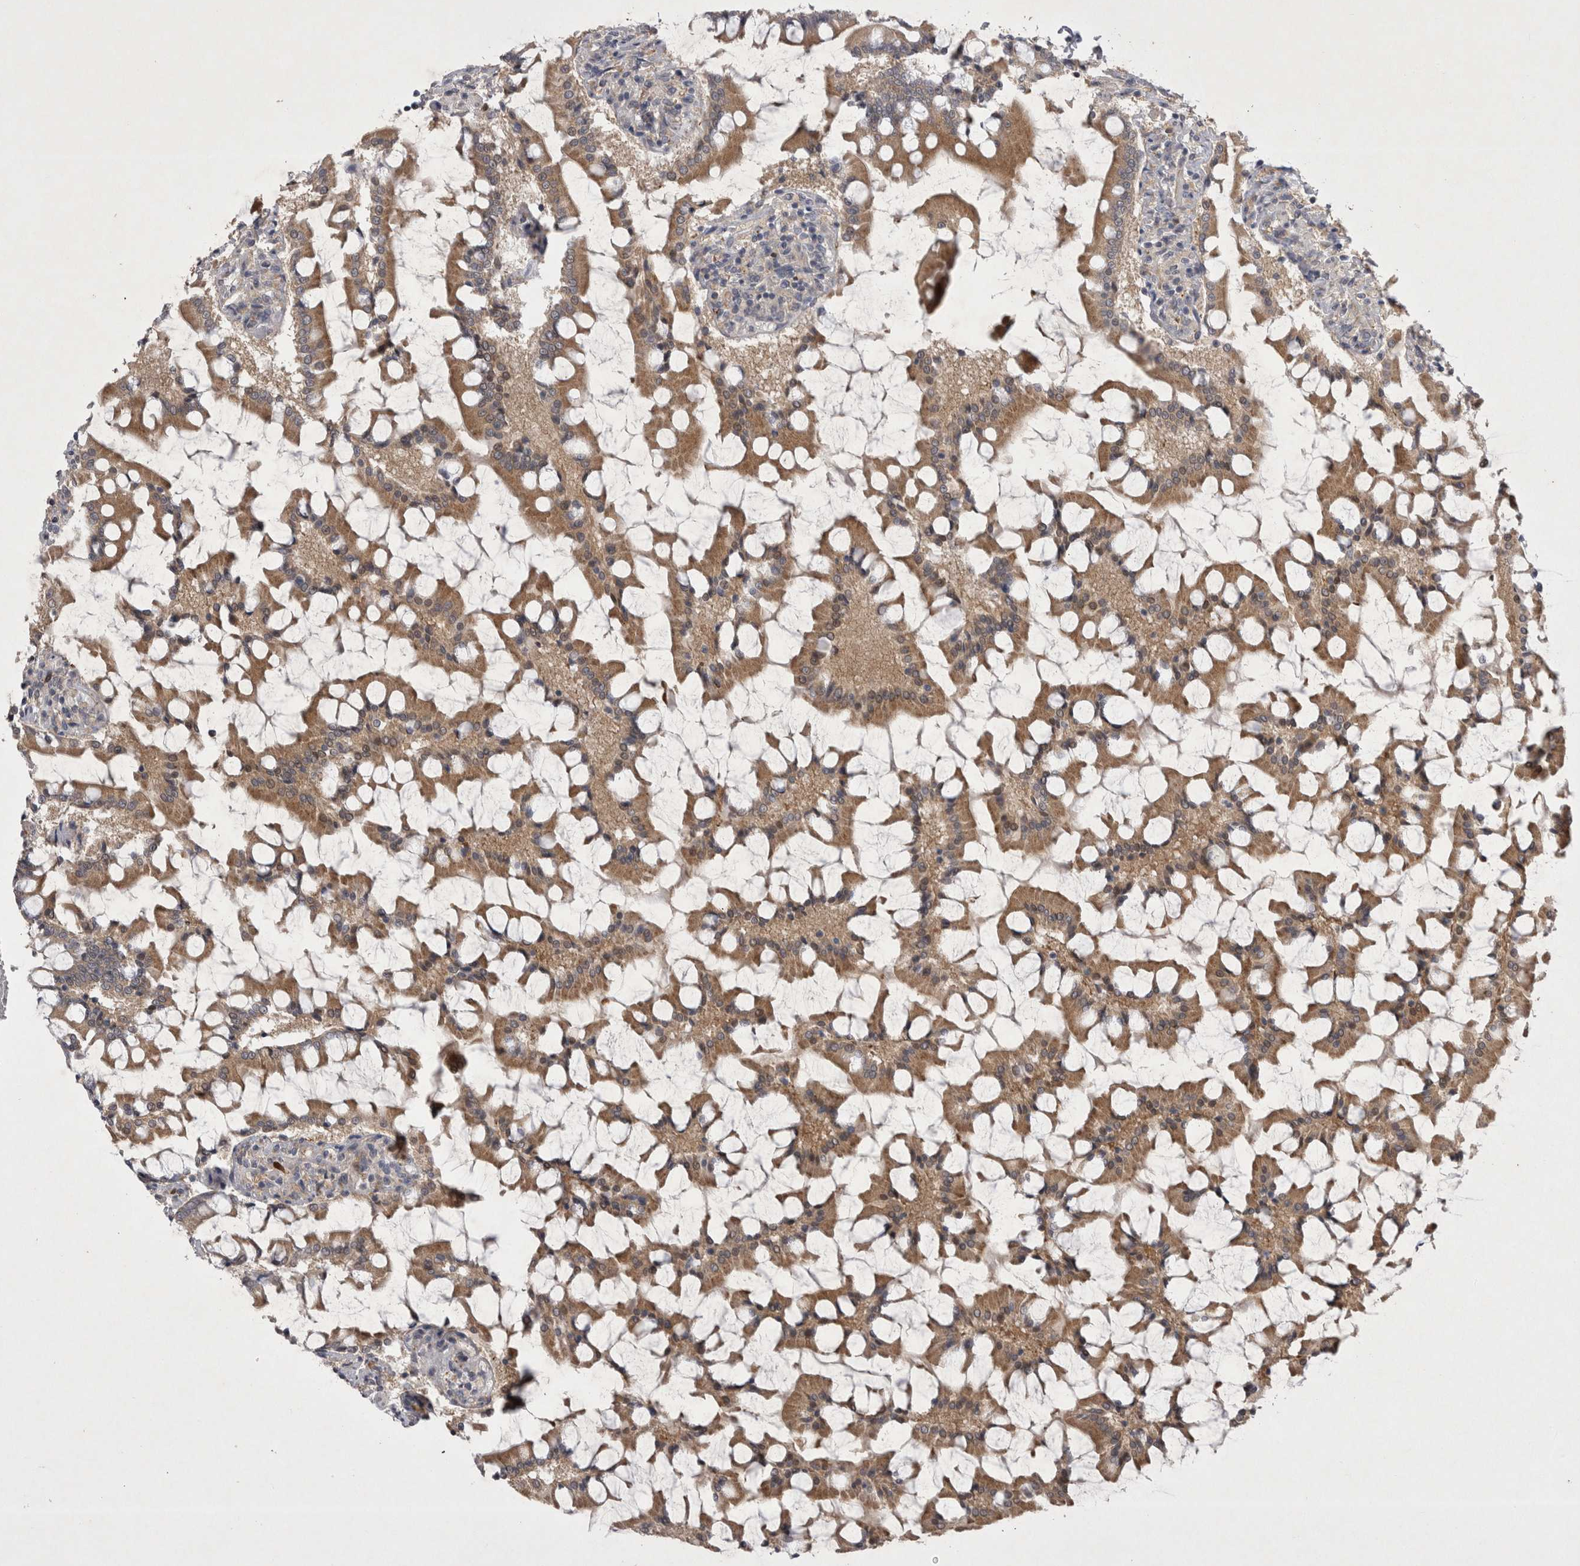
{"staining": {"intensity": "moderate", "quantity": ">75%", "location": "cytoplasmic/membranous"}, "tissue": "small intestine", "cell_type": "Glandular cells", "image_type": "normal", "snomed": [{"axis": "morphology", "description": "Normal tissue, NOS"}, {"axis": "topography", "description": "Small intestine"}], "caption": "Immunohistochemistry (IHC) (DAB (3,3'-diaminobenzidine)) staining of unremarkable small intestine demonstrates moderate cytoplasmic/membranous protein staining in approximately >75% of glandular cells. Nuclei are stained in blue.", "gene": "CTBS", "patient": {"sex": "male", "age": 41}}